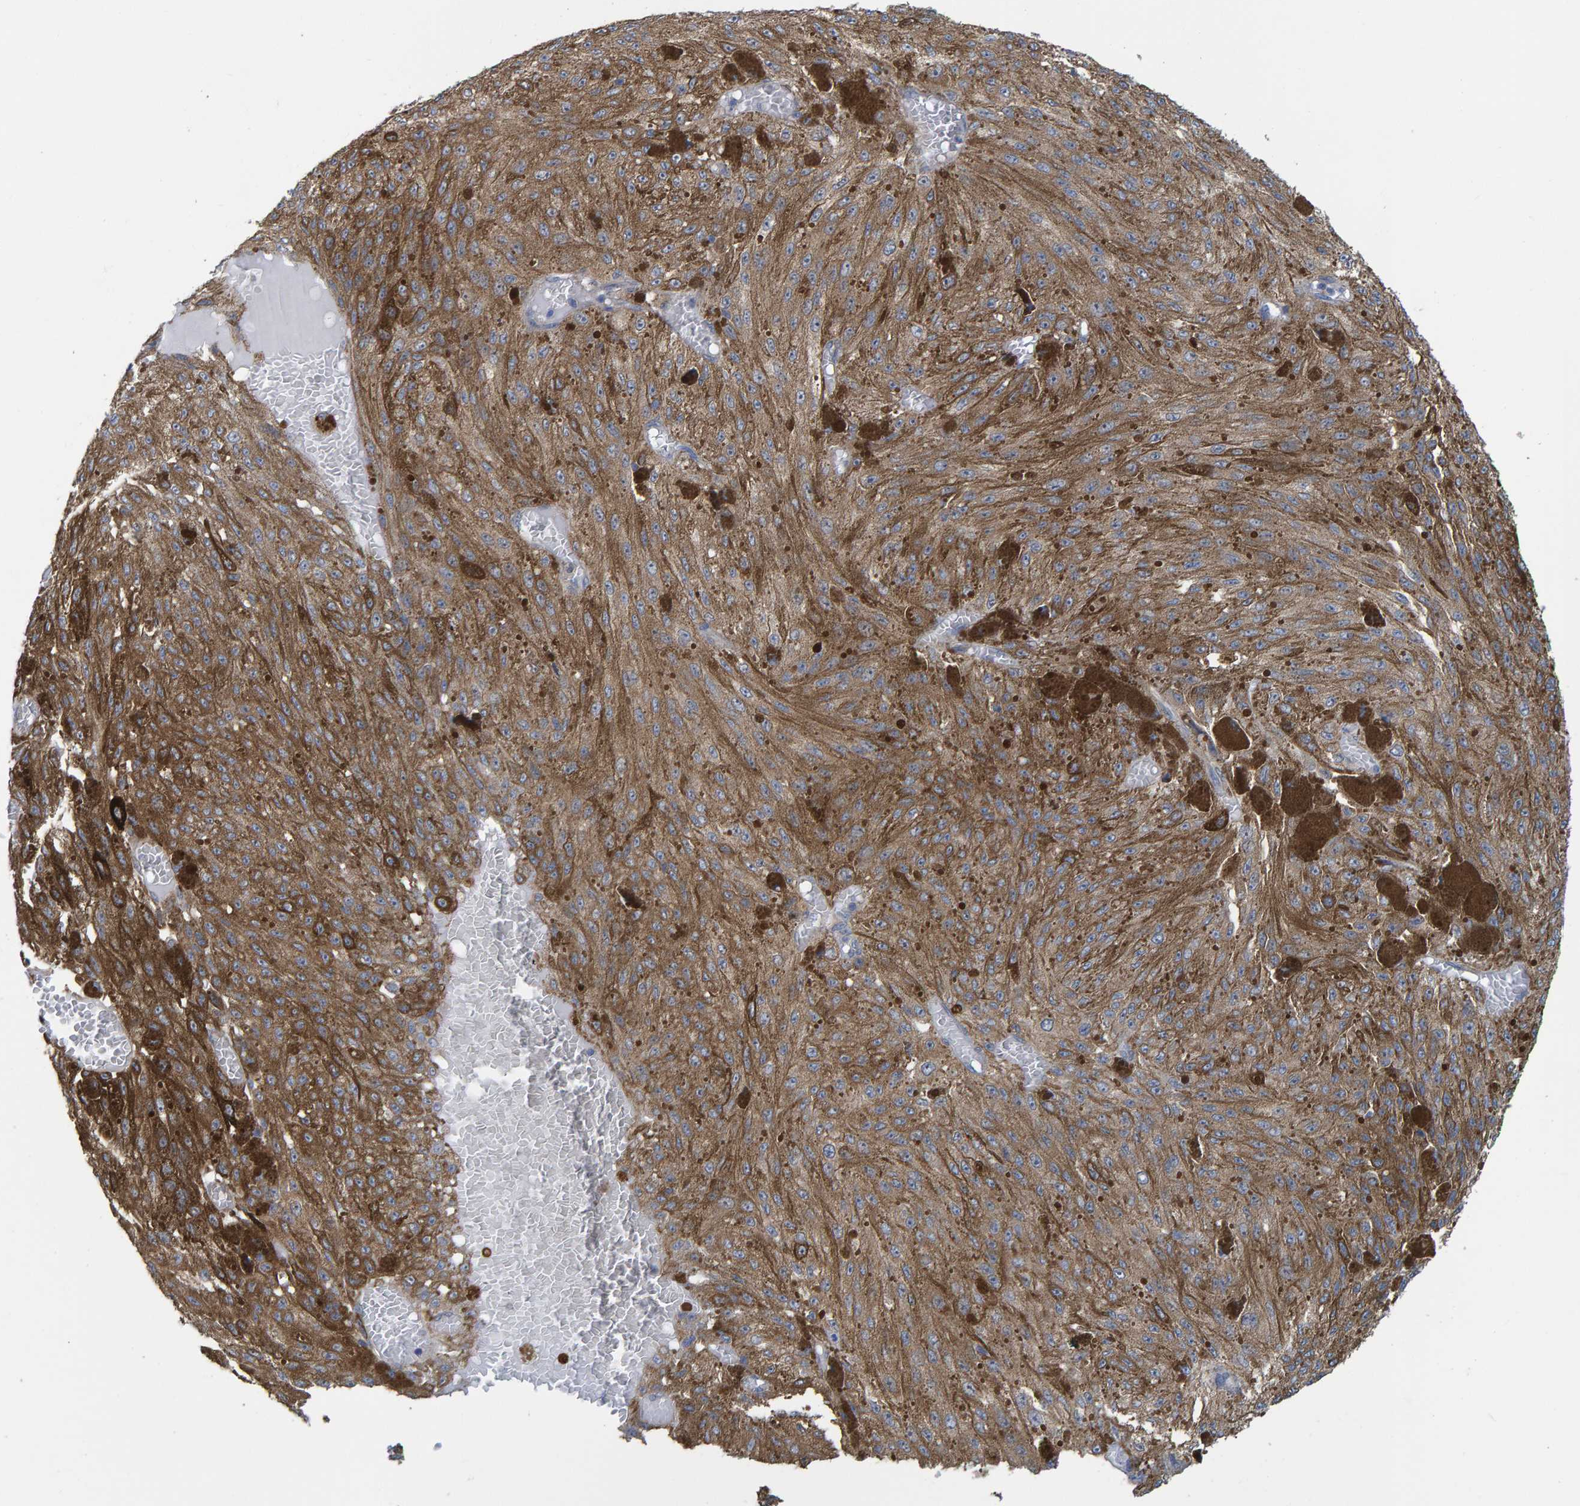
{"staining": {"intensity": "moderate", "quantity": ">75%", "location": "cytoplasmic/membranous"}, "tissue": "melanoma", "cell_type": "Tumor cells", "image_type": "cancer", "snomed": [{"axis": "morphology", "description": "Malignant melanoma, NOS"}, {"axis": "topography", "description": "Other"}], "caption": "Brown immunohistochemical staining in human malignant melanoma reveals moderate cytoplasmic/membranous expression in approximately >75% of tumor cells.", "gene": "LRSAM1", "patient": {"sex": "male", "age": 79}}